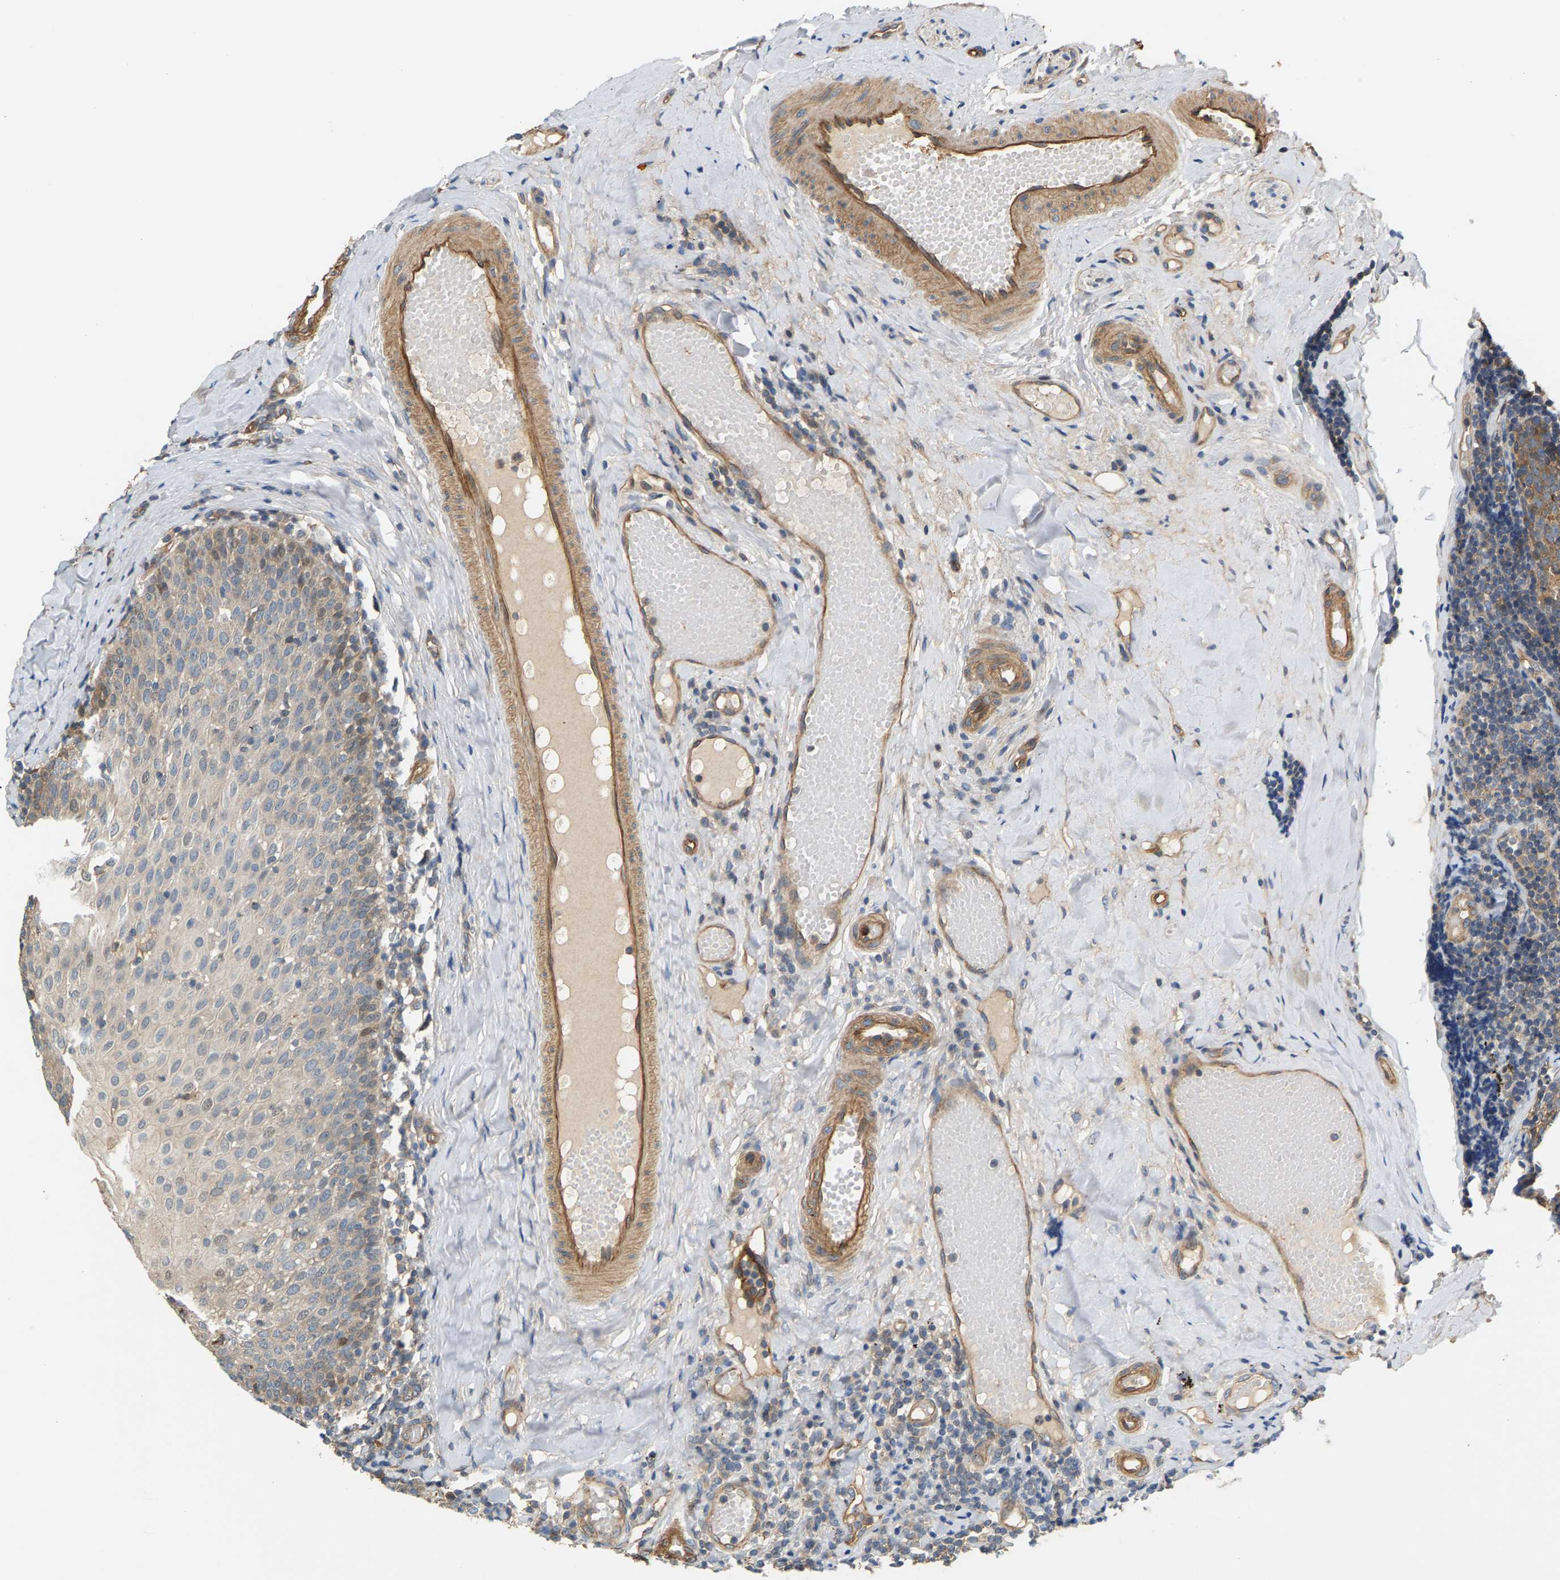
{"staining": {"intensity": "moderate", "quantity": ">75%", "location": "cytoplasmic/membranous"}, "tissue": "tonsil", "cell_type": "Germinal center cells", "image_type": "normal", "snomed": [{"axis": "morphology", "description": "Normal tissue, NOS"}, {"axis": "topography", "description": "Tonsil"}], "caption": "Moderate cytoplasmic/membranous staining for a protein is seen in about >75% of germinal center cells of normal tonsil using immunohistochemistry (IHC).", "gene": "KRTAP27", "patient": {"sex": "female", "age": 19}}